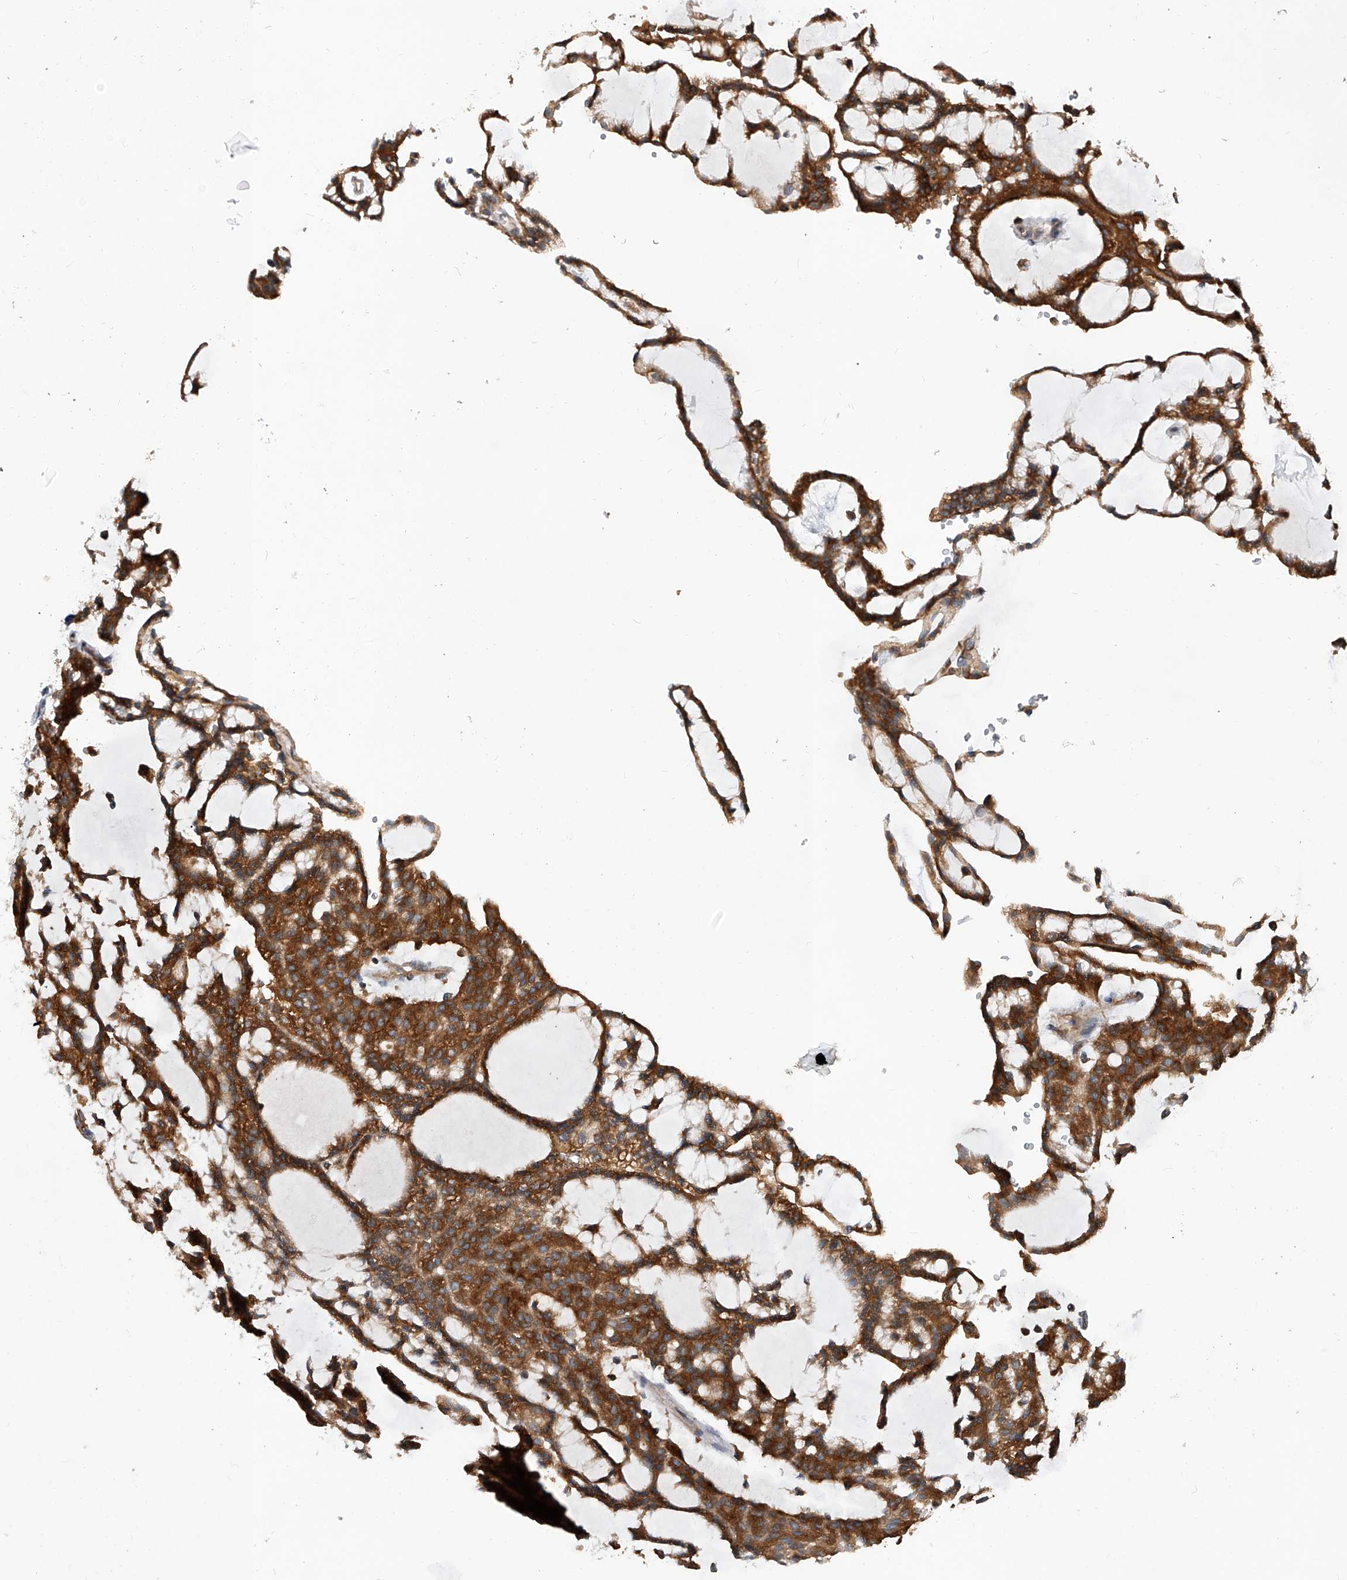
{"staining": {"intensity": "strong", "quantity": ">75%", "location": "cytoplasmic/membranous"}, "tissue": "renal cancer", "cell_type": "Tumor cells", "image_type": "cancer", "snomed": [{"axis": "morphology", "description": "Adenocarcinoma, NOS"}, {"axis": "topography", "description": "Kidney"}], "caption": "Immunohistochemistry of human adenocarcinoma (renal) exhibits high levels of strong cytoplasmic/membranous positivity in about >75% of tumor cells. Immunohistochemistry stains the protein of interest in brown and the nuclei are stained blue.", "gene": "CFAP410", "patient": {"sex": "male", "age": 63}}